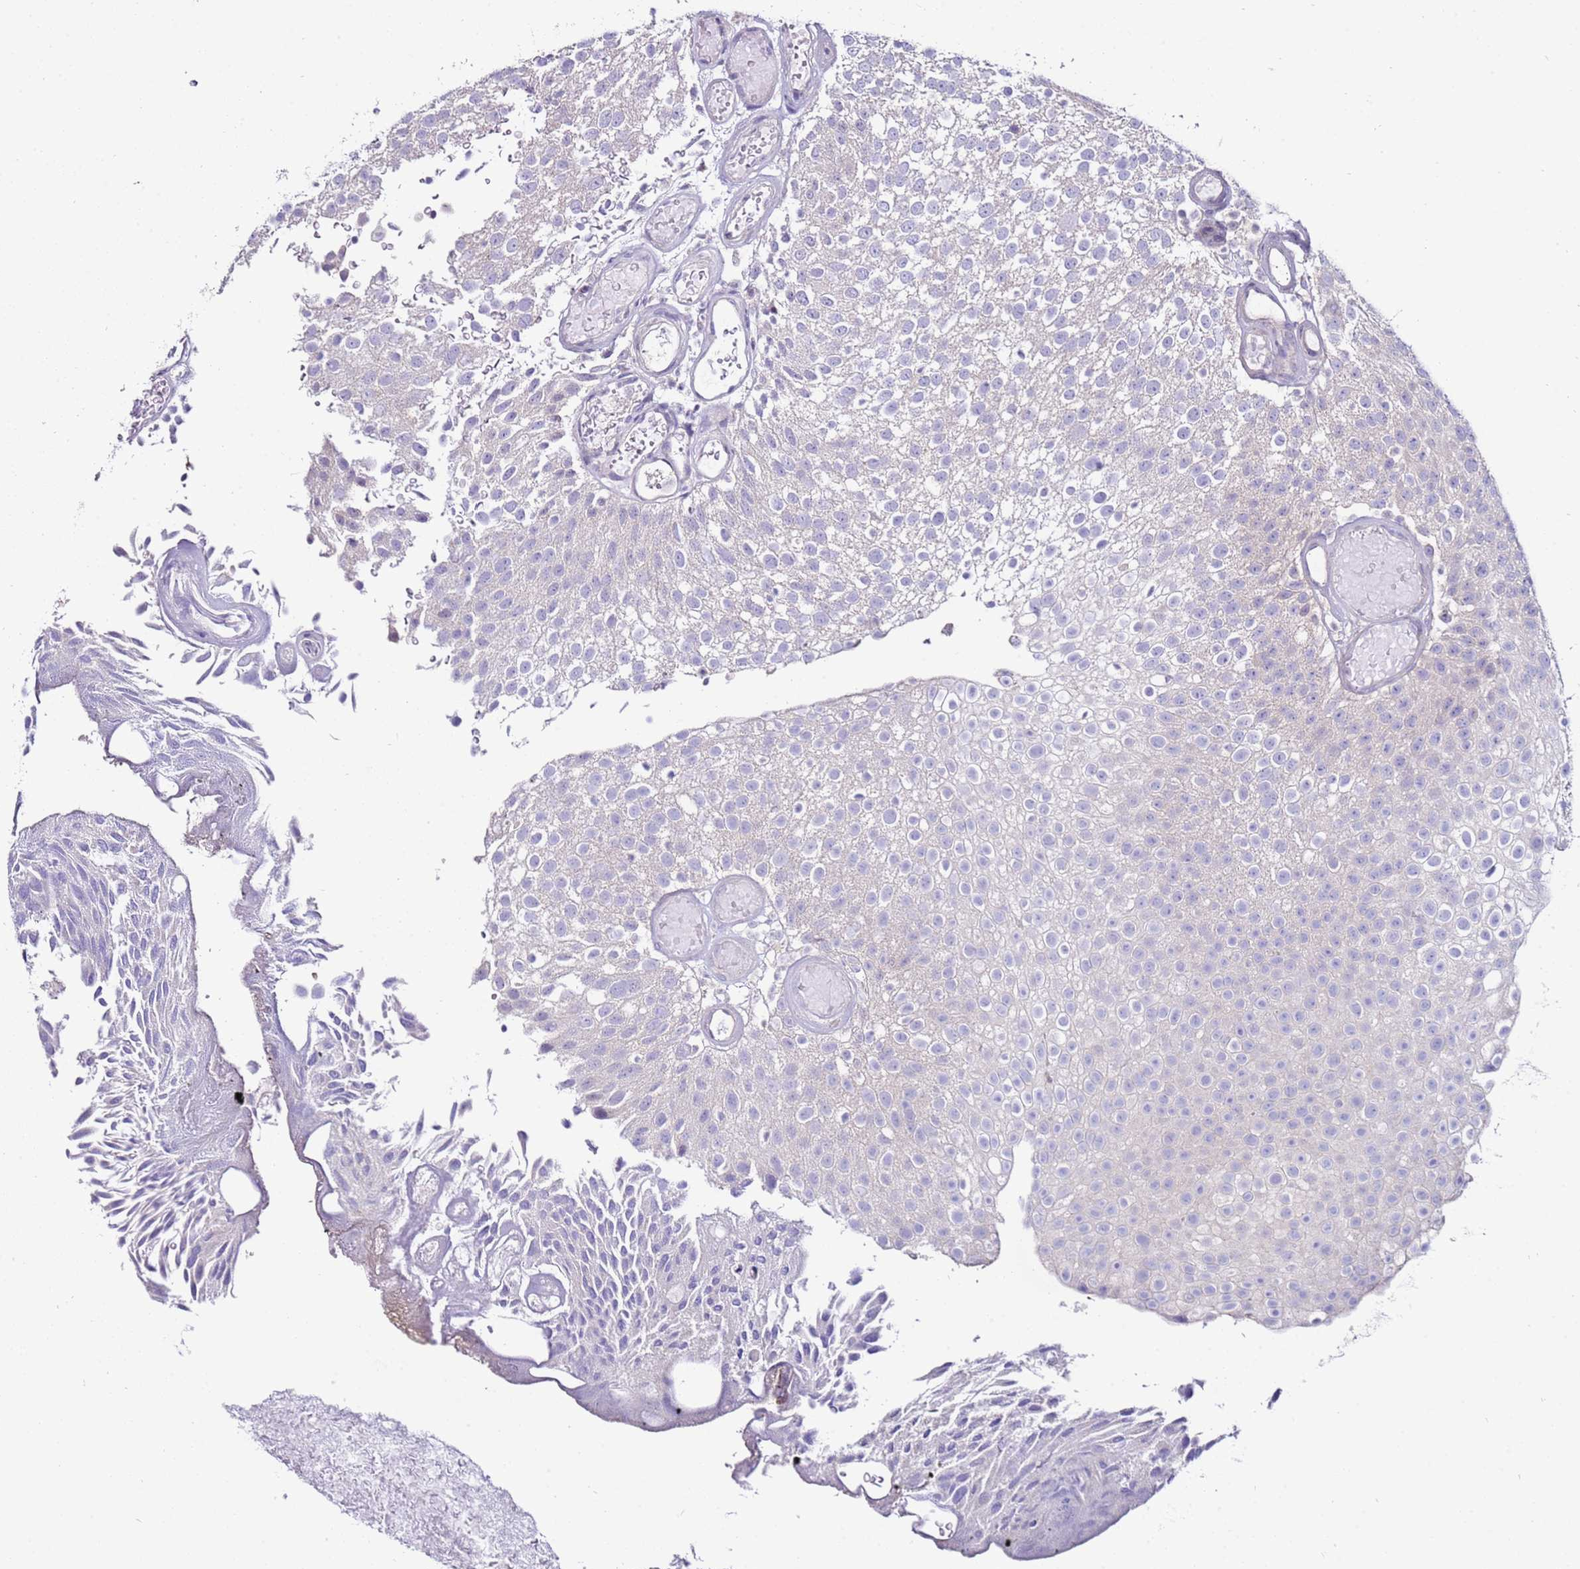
{"staining": {"intensity": "negative", "quantity": "none", "location": "none"}, "tissue": "urothelial cancer", "cell_type": "Tumor cells", "image_type": "cancer", "snomed": [{"axis": "morphology", "description": "Urothelial carcinoma, Low grade"}, {"axis": "topography", "description": "Urinary bladder"}], "caption": "Urothelial carcinoma (low-grade) was stained to show a protein in brown. There is no significant positivity in tumor cells. The staining was performed using DAB to visualize the protein expression in brown, while the nuclei were stained in blue with hematoxylin (Magnification: 20x).", "gene": "GPN3", "patient": {"sex": "male", "age": 78}}